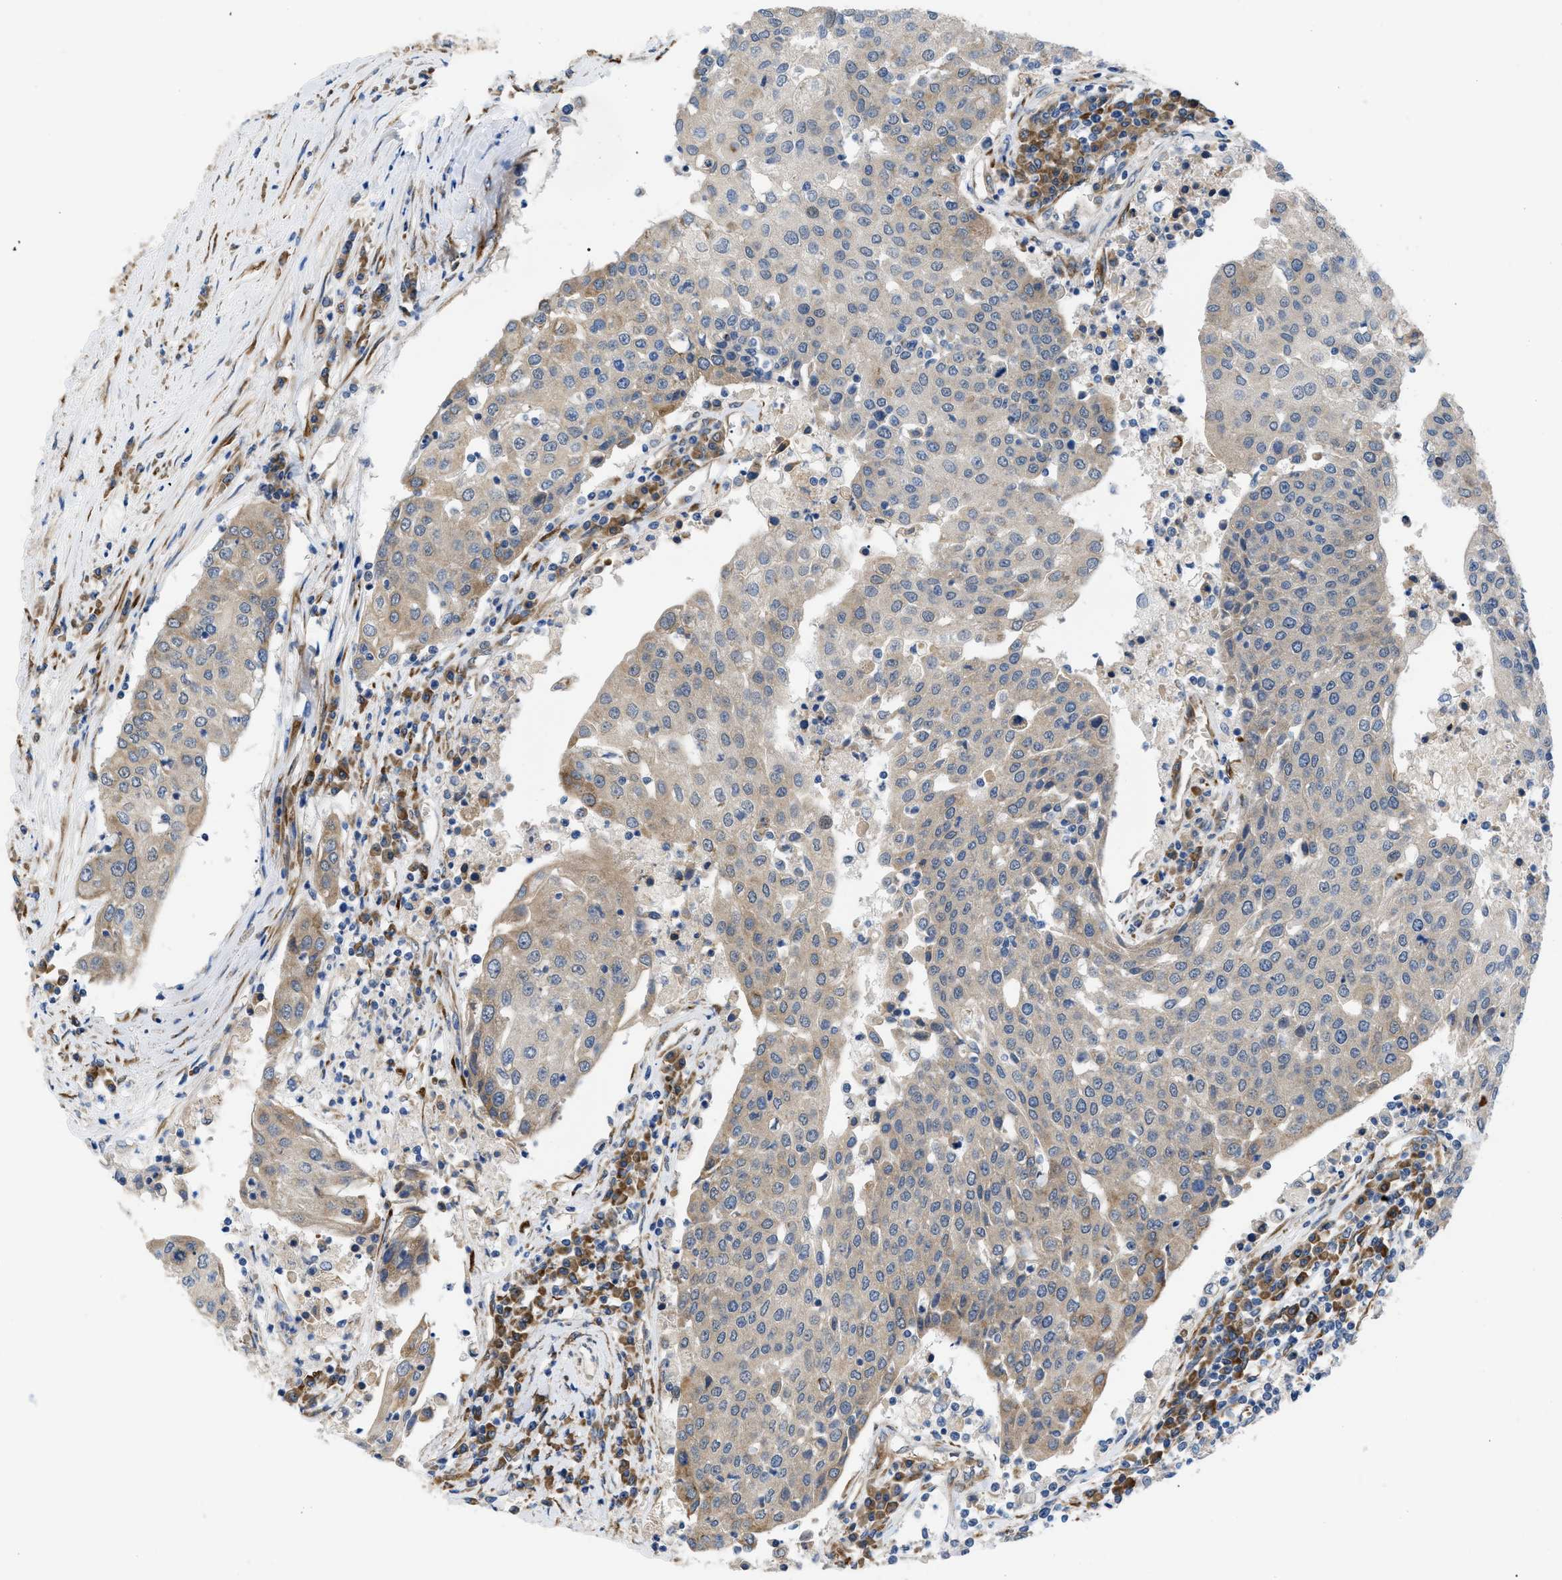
{"staining": {"intensity": "weak", "quantity": "25%-75%", "location": "cytoplasmic/membranous"}, "tissue": "urothelial cancer", "cell_type": "Tumor cells", "image_type": "cancer", "snomed": [{"axis": "morphology", "description": "Urothelial carcinoma, High grade"}, {"axis": "topography", "description": "Urinary bladder"}], "caption": "A high-resolution micrograph shows immunohistochemistry staining of urothelial cancer, which reveals weak cytoplasmic/membranous expression in about 25%-75% of tumor cells.", "gene": "MYO10", "patient": {"sex": "female", "age": 85}}